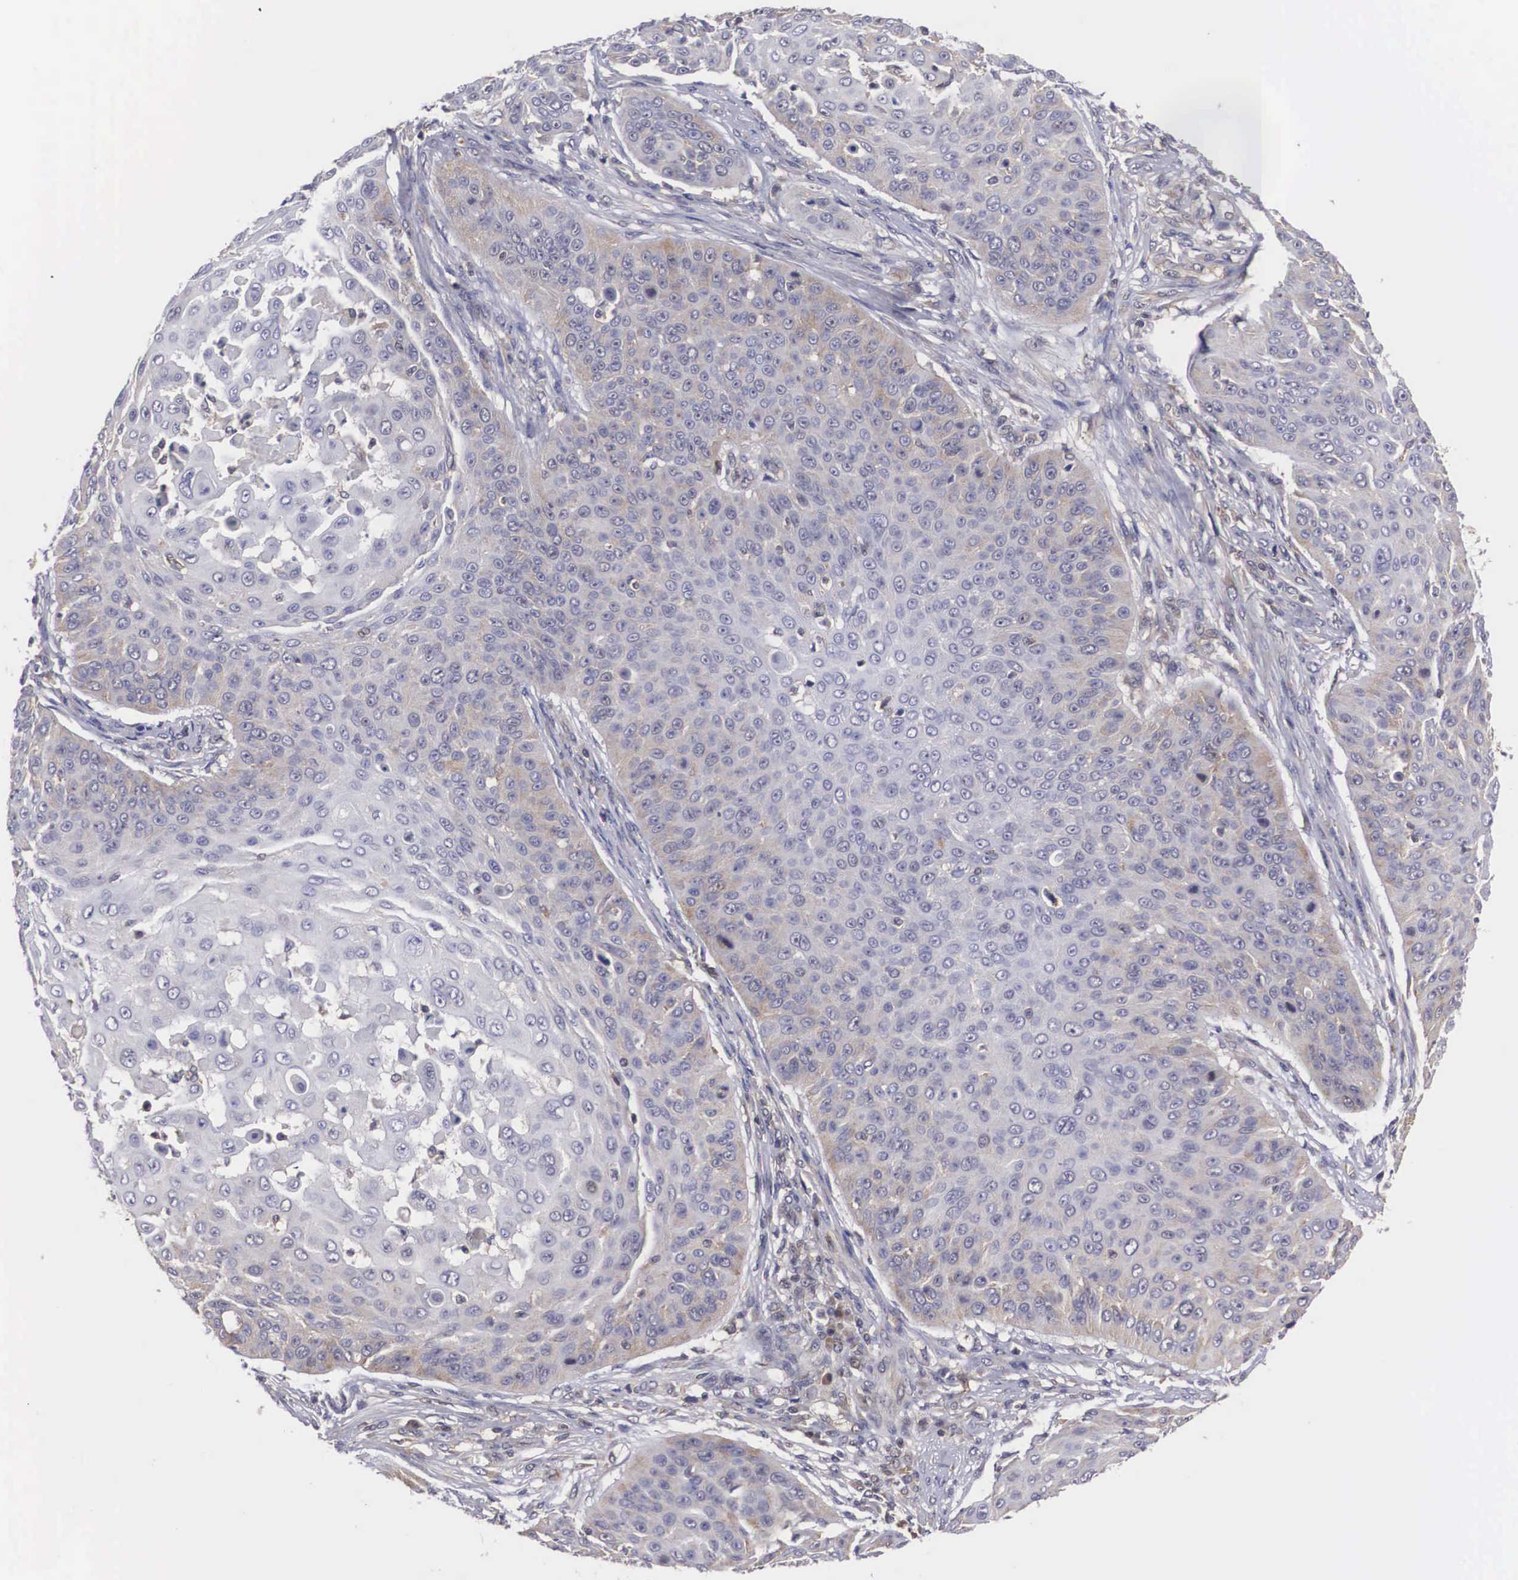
{"staining": {"intensity": "weak", "quantity": "<25%", "location": "cytoplasmic/membranous"}, "tissue": "skin cancer", "cell_type": "Tumor cells", "image_type": "cancer", "snomed": [{"axis": "morphology", "description": "Squamous cell carcinoma, NOS"}, {"axis": "topography", "description": "Skin"}], "caption": "This is a histopathology image of immunohistochemistry (IHC) staining of skin cancer, which shows no positivity in tumor cells.", "gene": "ADSL", "patient": {"sex": "male", "age": 82}}